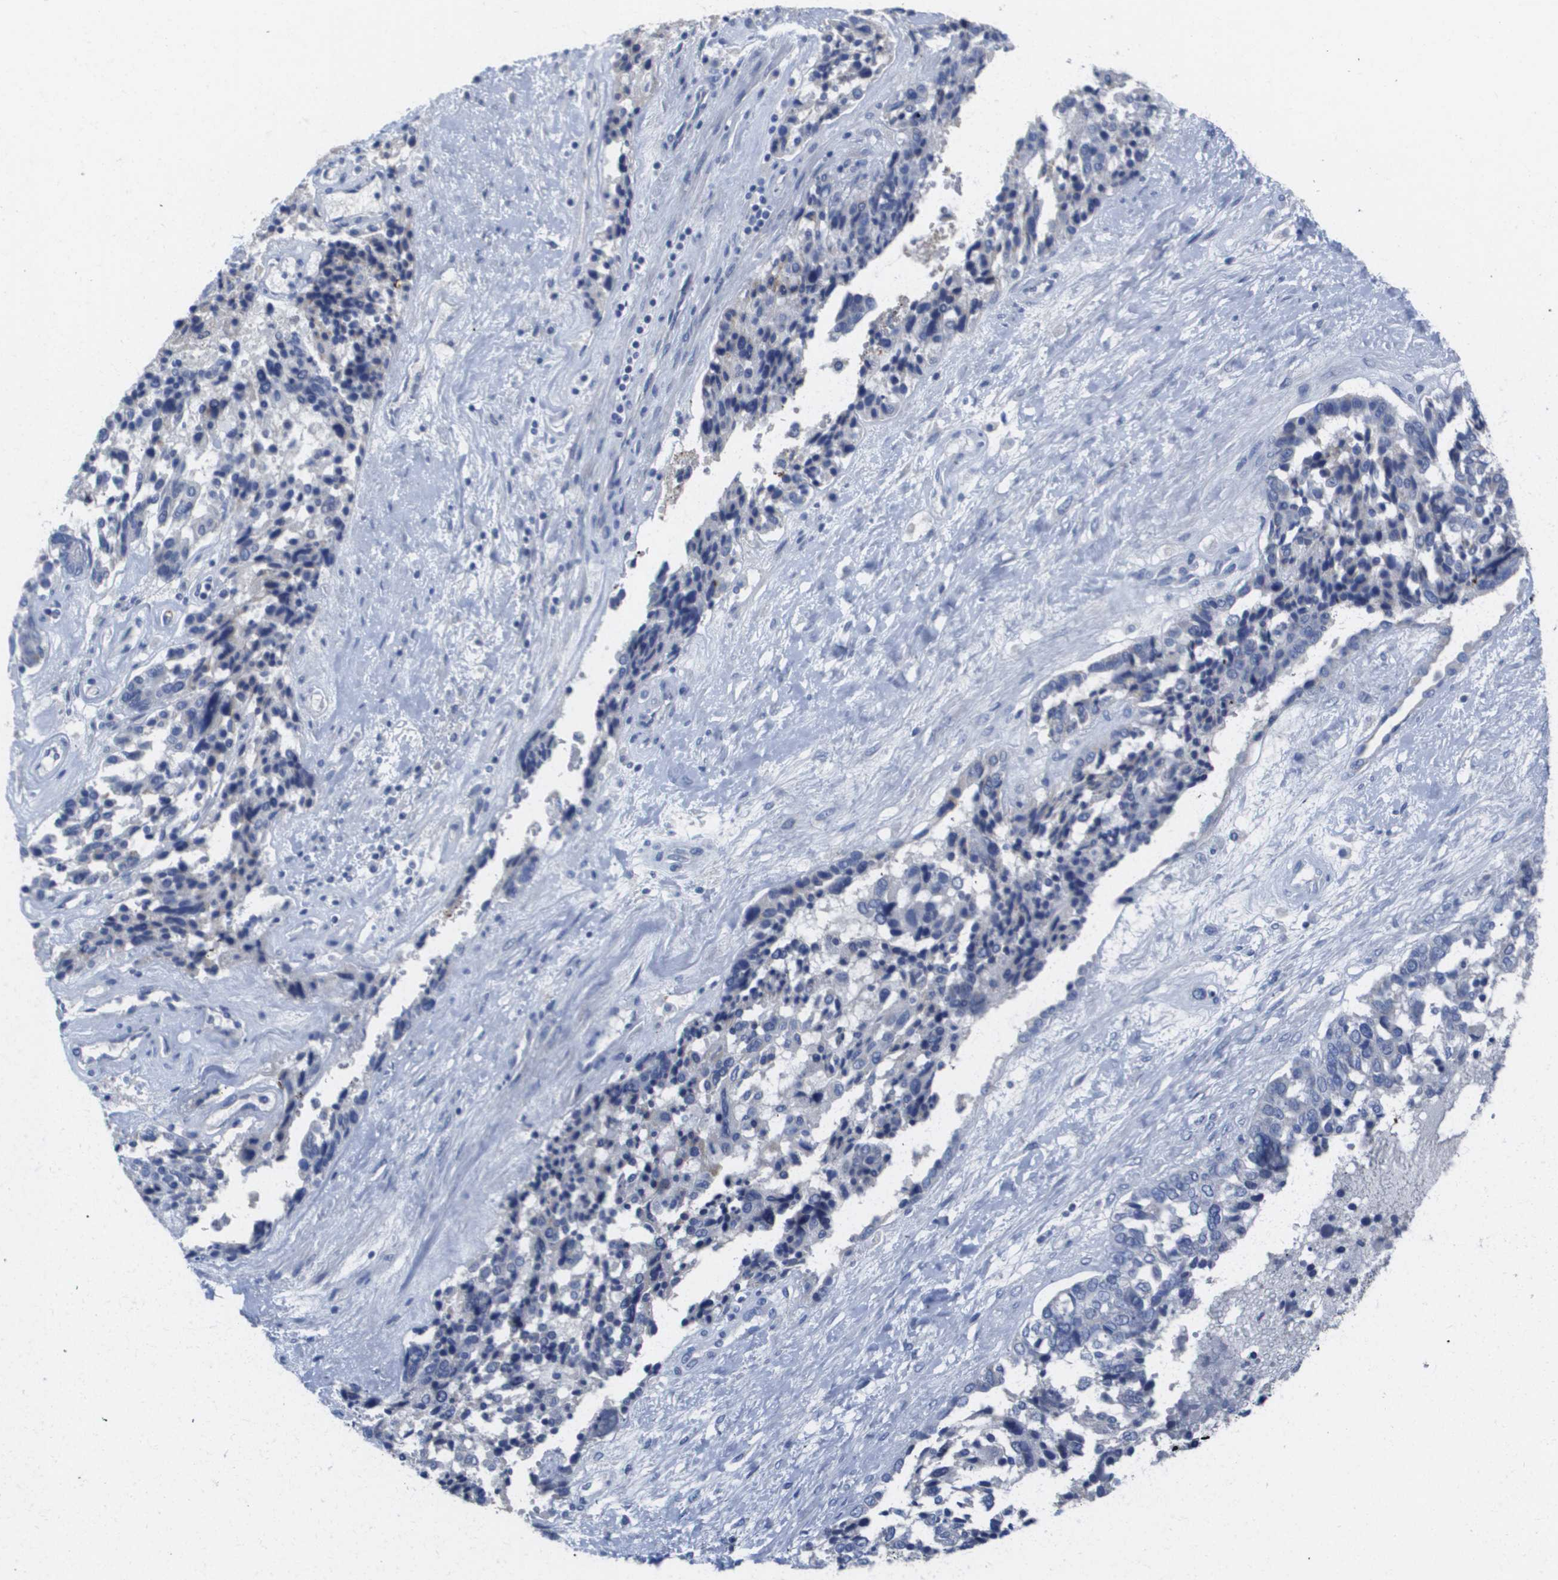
{"staining": {"intensity": "negative", "quantity": "none", "location": "none"}, "tissue": "ovarian cancer", "cell_type": "Tumor cells", "image_type": "cancer", "snomed": [{"axis": "morphology", "description": "Cystadenocarcinoma, serous, NOS"}, {"axis": "topography", "description": "Ovary"}], "caption": "The histopathology image displays no staining of tumor cells in ovarian serous cystadenocarcinoma. (DAB immunohistochemistry visualized using brightfield microscopy, high magnification).", "gene": "MS4A1", "patient": {"sex": "female", "age": 44}}